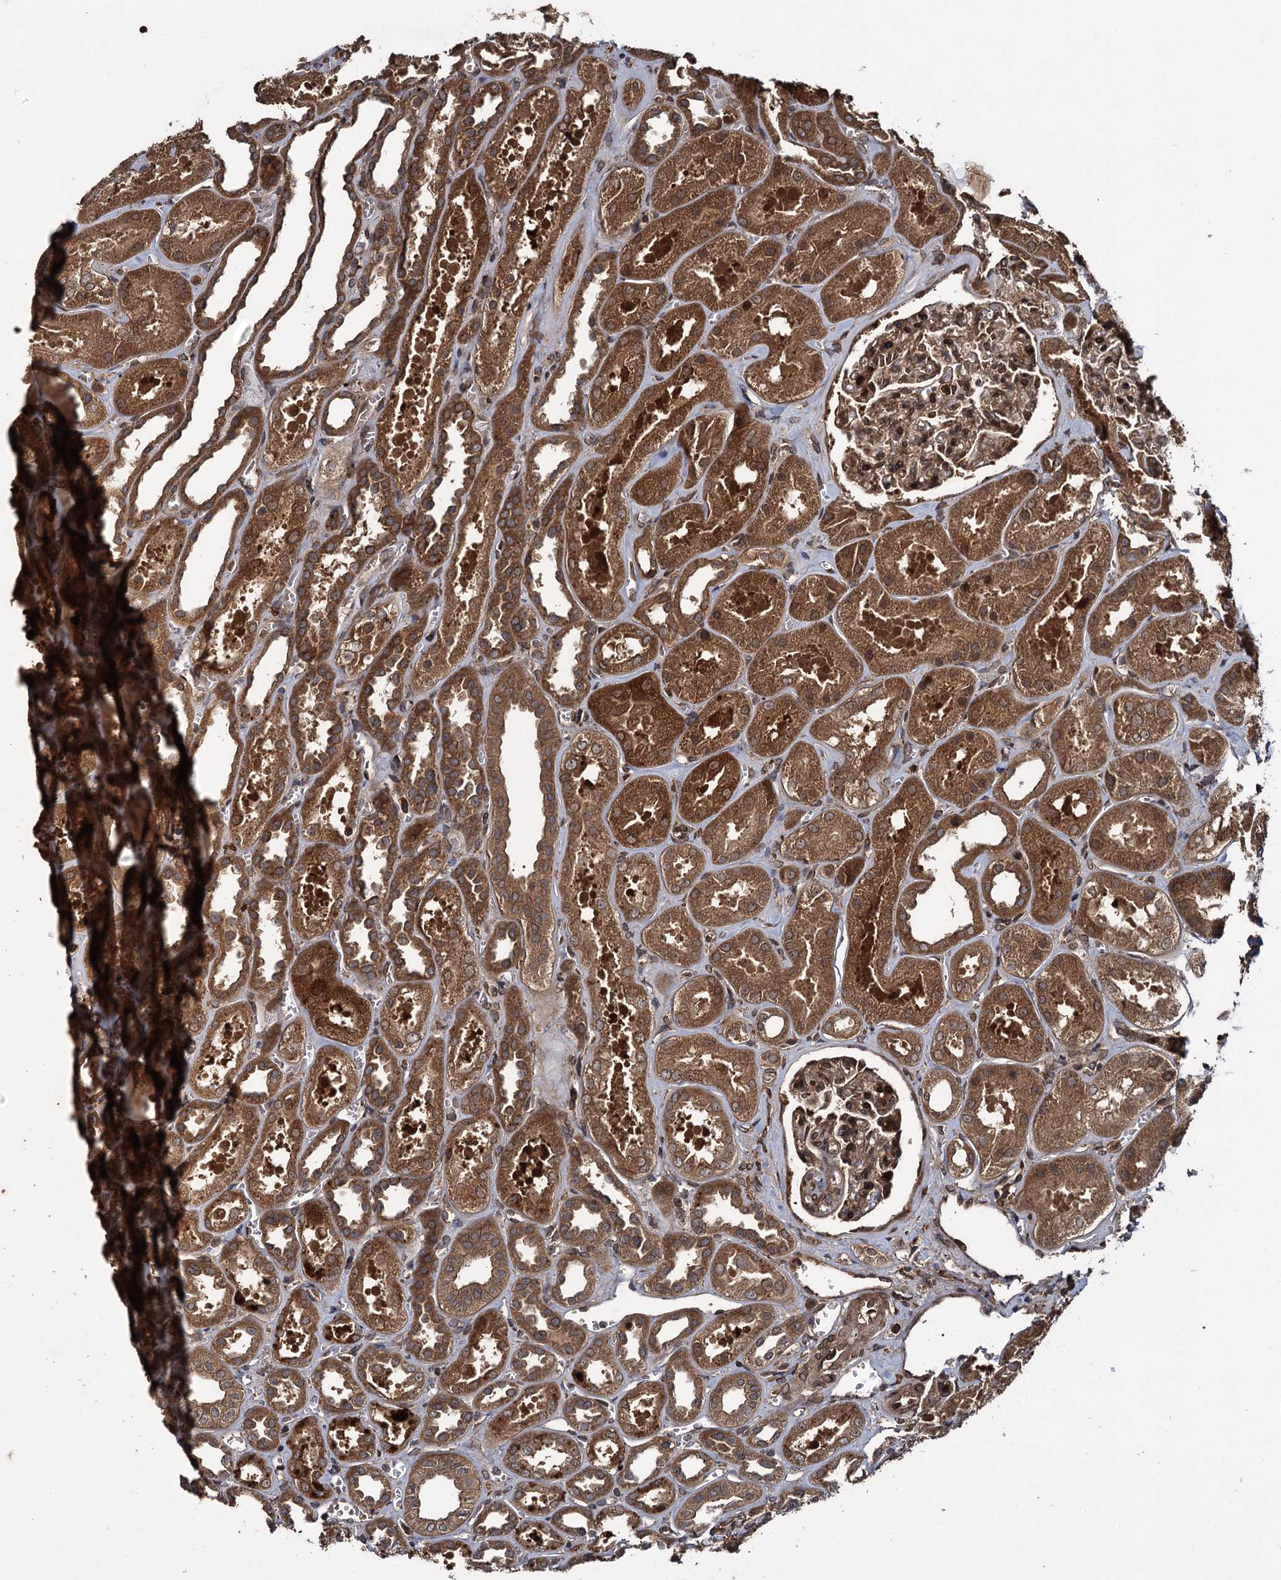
{"staining": {"intensity": "strong", "quantity": ">75%", "location": "cytoplasmic/membranous"}, "tissue": "kidney", "cell_type": "Cells in glomeruli", "image_type": "normal", "snomed": [{"axis": "morphology", "description": "Normal tissue, NOS"}, {"axis": "morphology", "description": "Adenocarcinoma, NOS"}, {"axis": "topography", "description": "Kidney"}], "caption": "Immunohistochemical staining of benign kidney reveals strong cytoplasmic/membranous protein expression in approximately >75% of cells in glomeruli.", "gene": "DCP1B", "patient": {"sex": "female", "age": 68}}